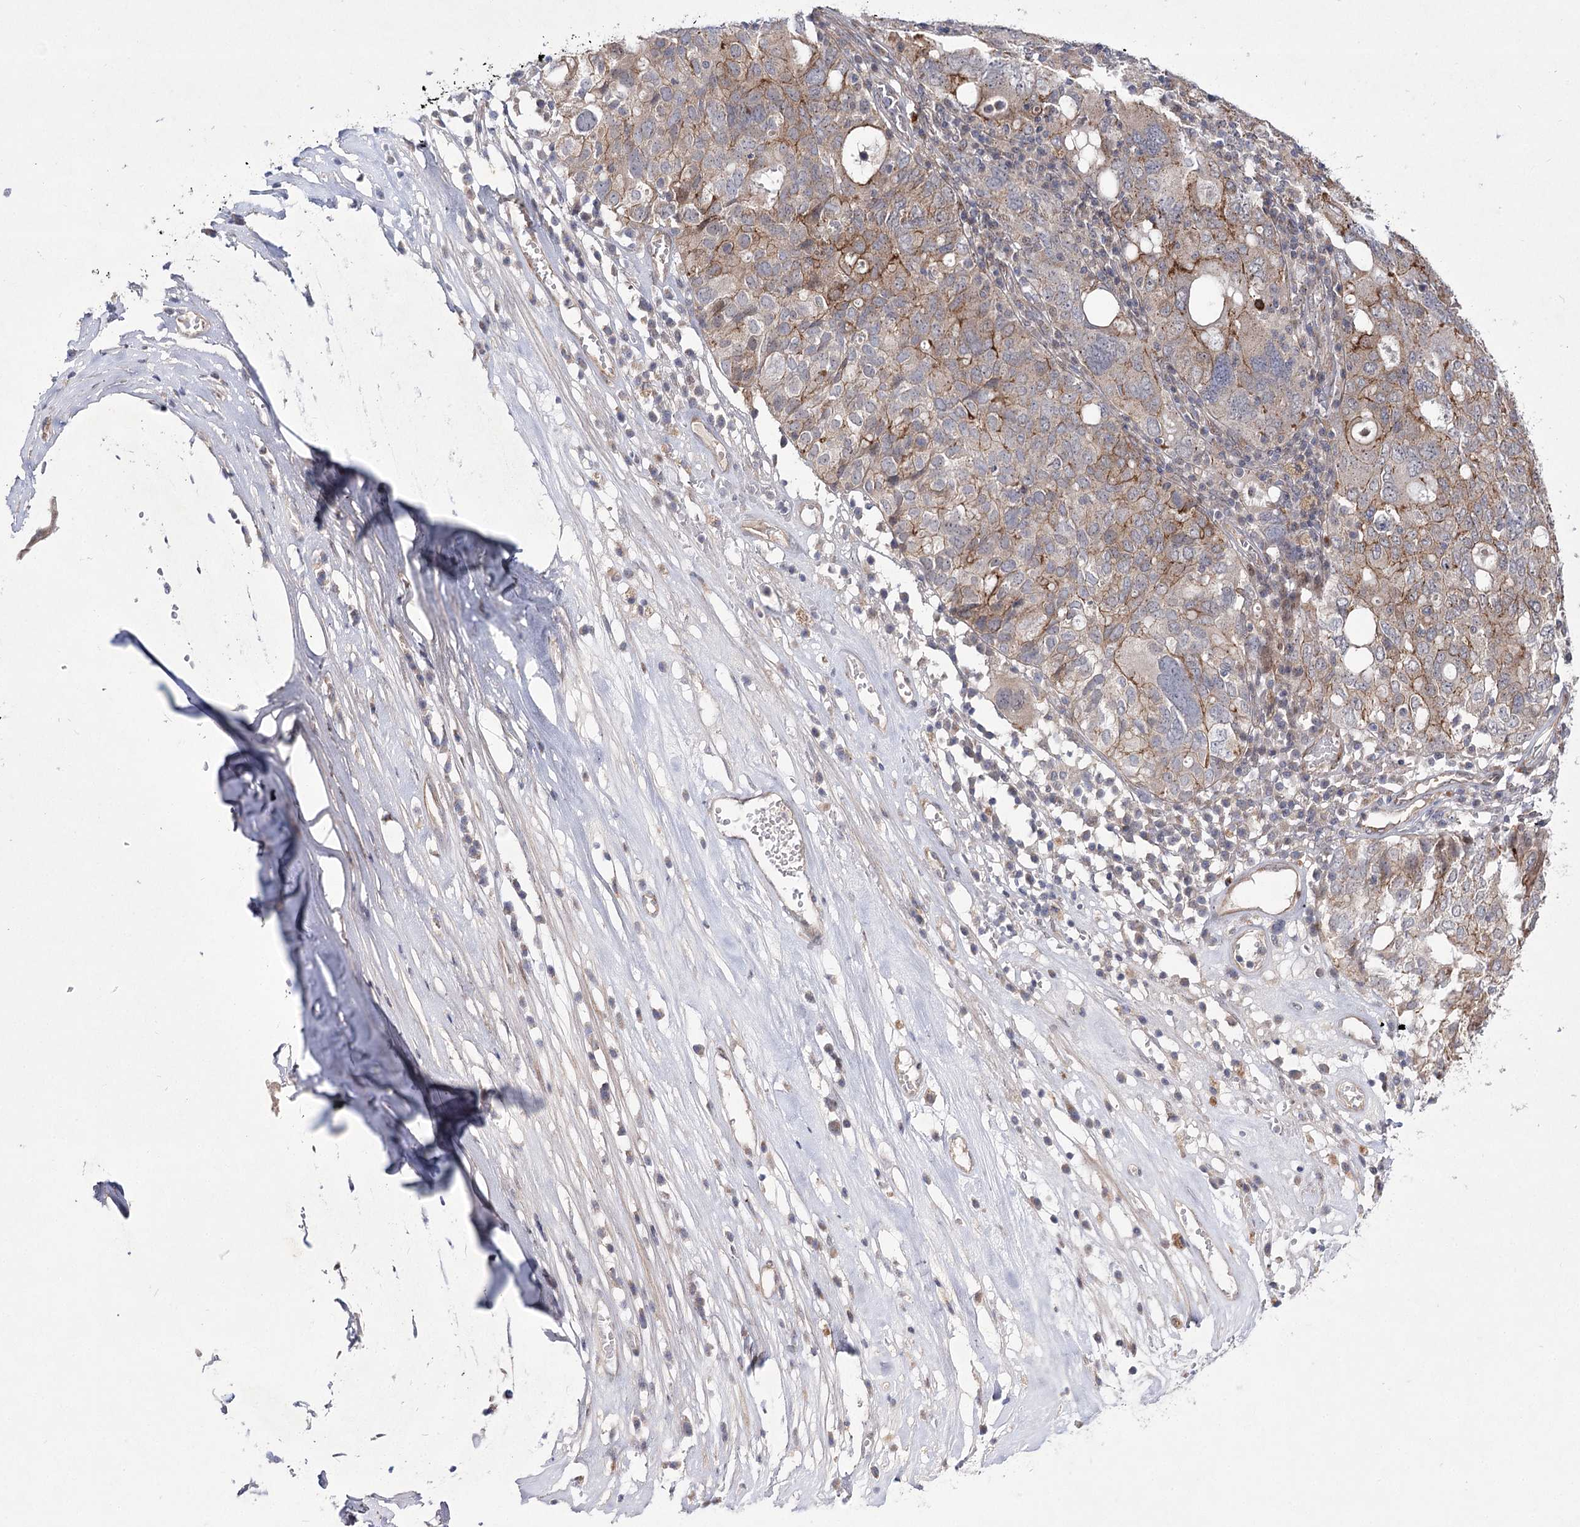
{"staining": {"intensity": "moderate", "quantity": "<25%", "location": "cytoplasmic/membranous"}, "tissue": "ovarian cancer", "cell_type": "Tumor cells", "image_type": "cancer", "snomed": [{"axis": "morphology", "description": "Carcinoma, endometroid"}, {"axis": "topography", "description": "Ovary"}], "caption": "High-magnification brightfield microscopy of ovarian endometroid carcinoma stained with DAB (3,3'-diaminobenzidine) (brown) and counterstained with hematoxylin (blue). tumor cells exhibit moderate cytoplasmic/membranous positivity is appreciated in approximately<25% of cells.", "gene": "ARHGAP32", "patient": {"sex": "female", "age": 62}}